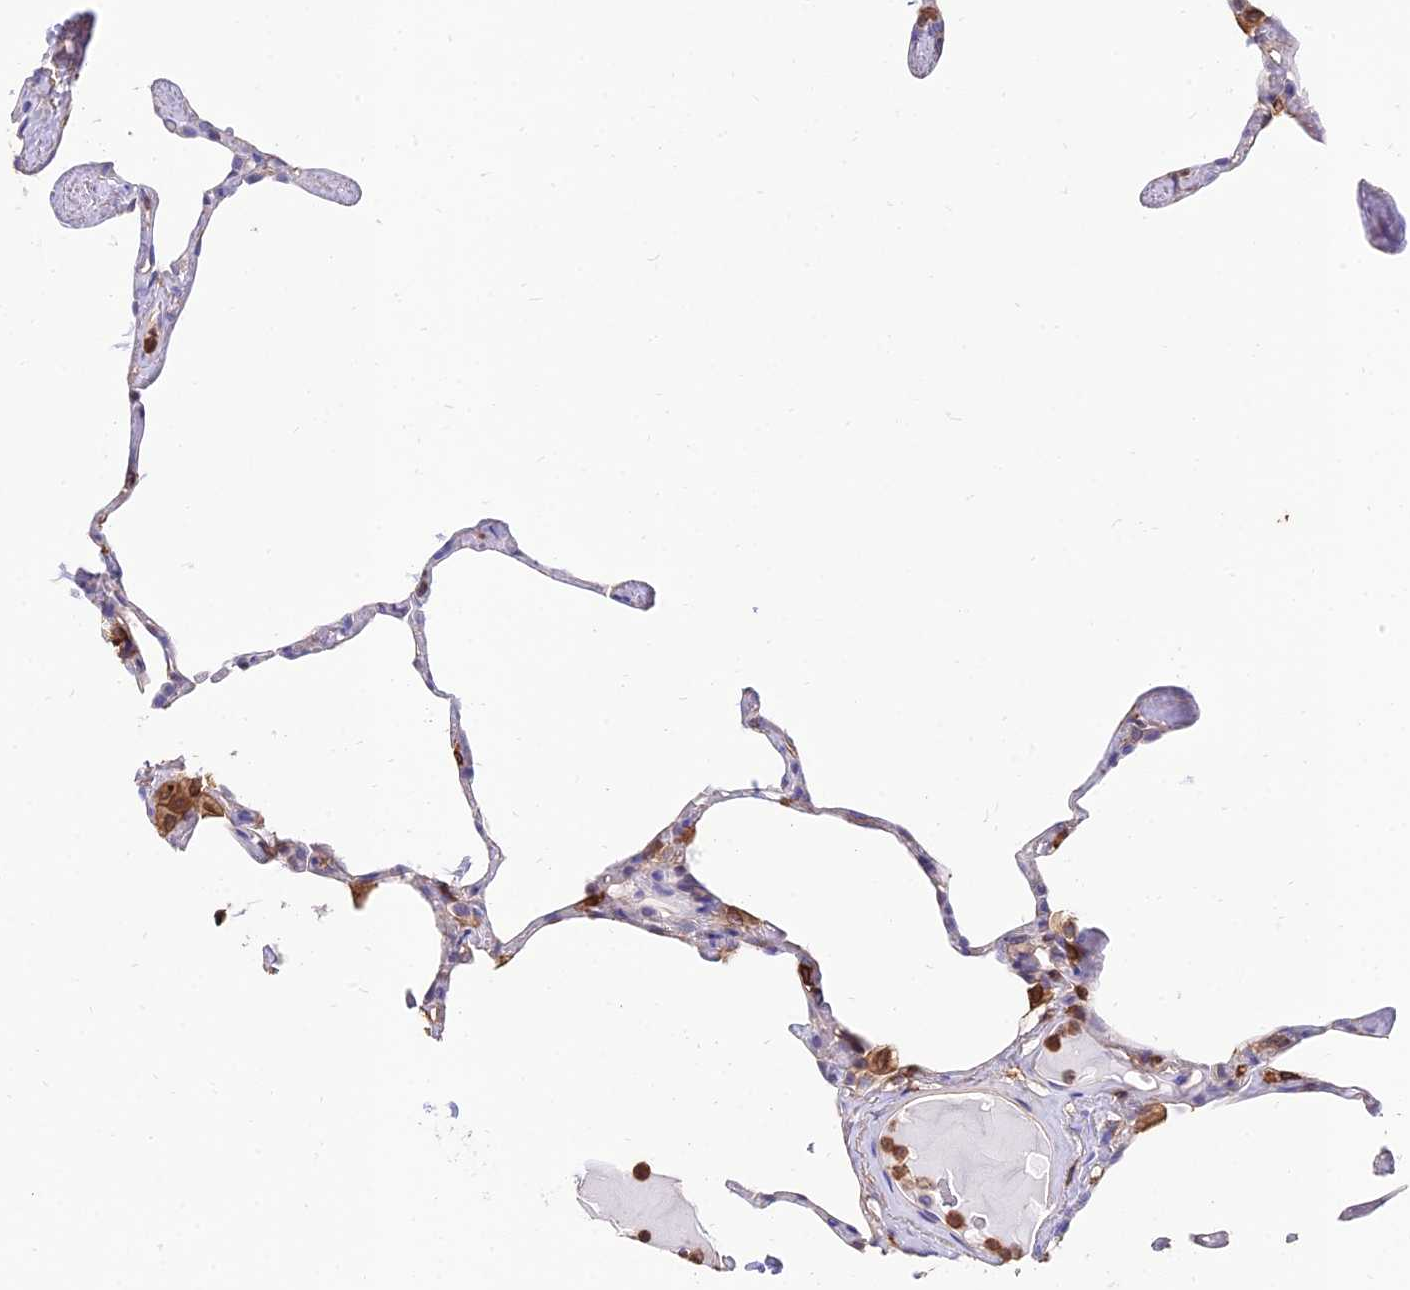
{"staining": {"intensity": "moderate", "quantity": "<25%", "location": "cytoplasmic/membranous"}, "tissue": "lung", "cell_type": "Alveolar cells", "image_type": "normal", "snomed": [{"axis": "morphology", "description": "Normal tissue, NOS"}, {"axis": "topography", "description": "Lung"}], "caption": "This image exhibits benign lung stained with immunohistochemistry (IHC) to label a protein in brown. The cytoplasmic/membranous of alveolar cells show moderate positivity for the protein. Nuclei are counter-stained blue.", "gene": "SREK1IP1", "patient": {"sex": "male", "age": 65}}